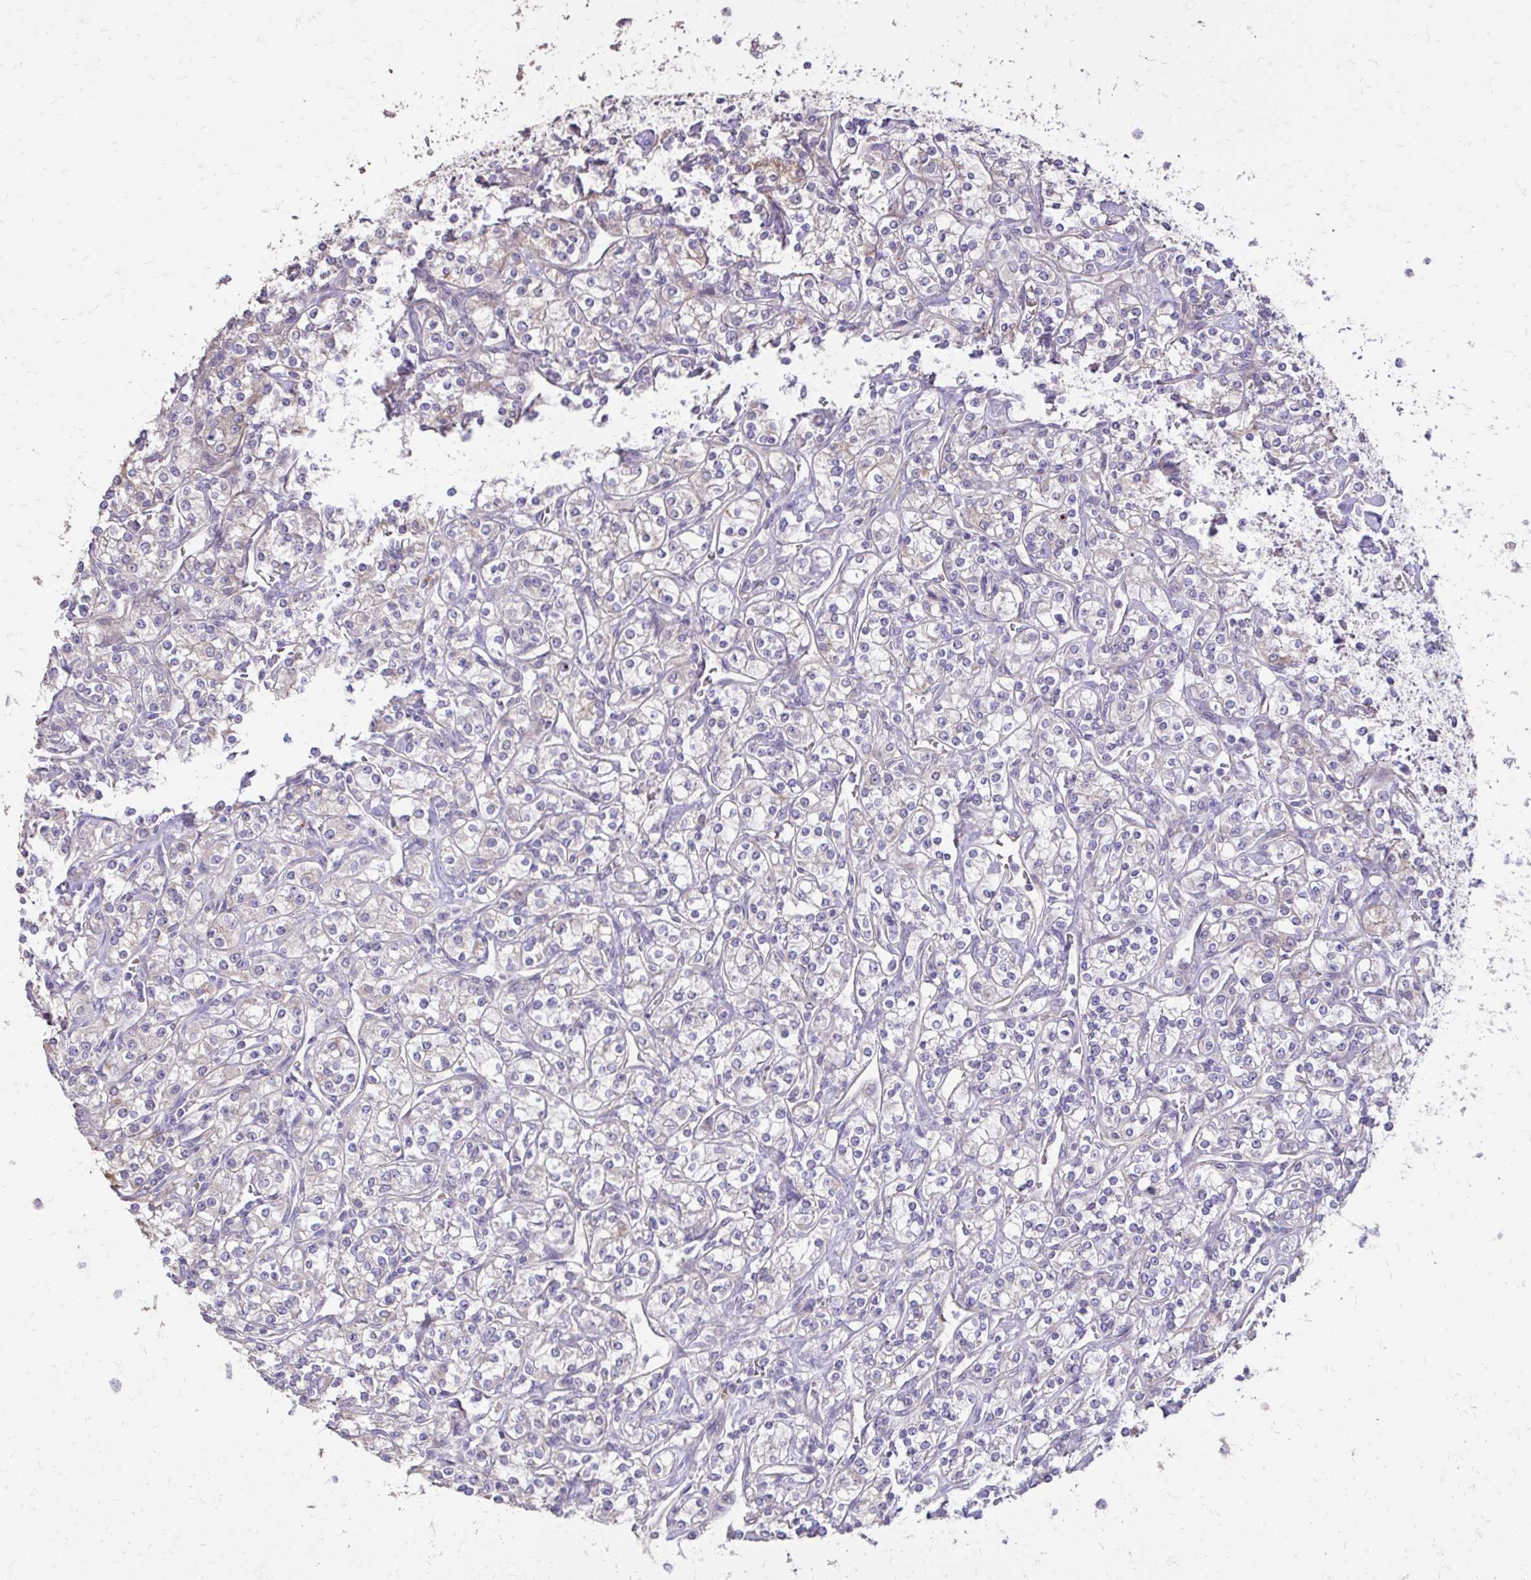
{"staining": {"intensity": "negative", "quantity": "none", "location": "none"}, "tissue": "renal cancer", "cell_type": "Tumor cells", "image_type": "cancer", "snomed": [{"axis": "morphology", "description": "Adenocarcinoma, NOS"}, {"axis": "topography", "description": "Kidney"}], "caption": "This is a histopathology image of immunohistochemistry staining of renal cancer, which shows no expression in tumor cells.", "gene": "MYORG", "patient": {"sex": "male", "age": 77}}